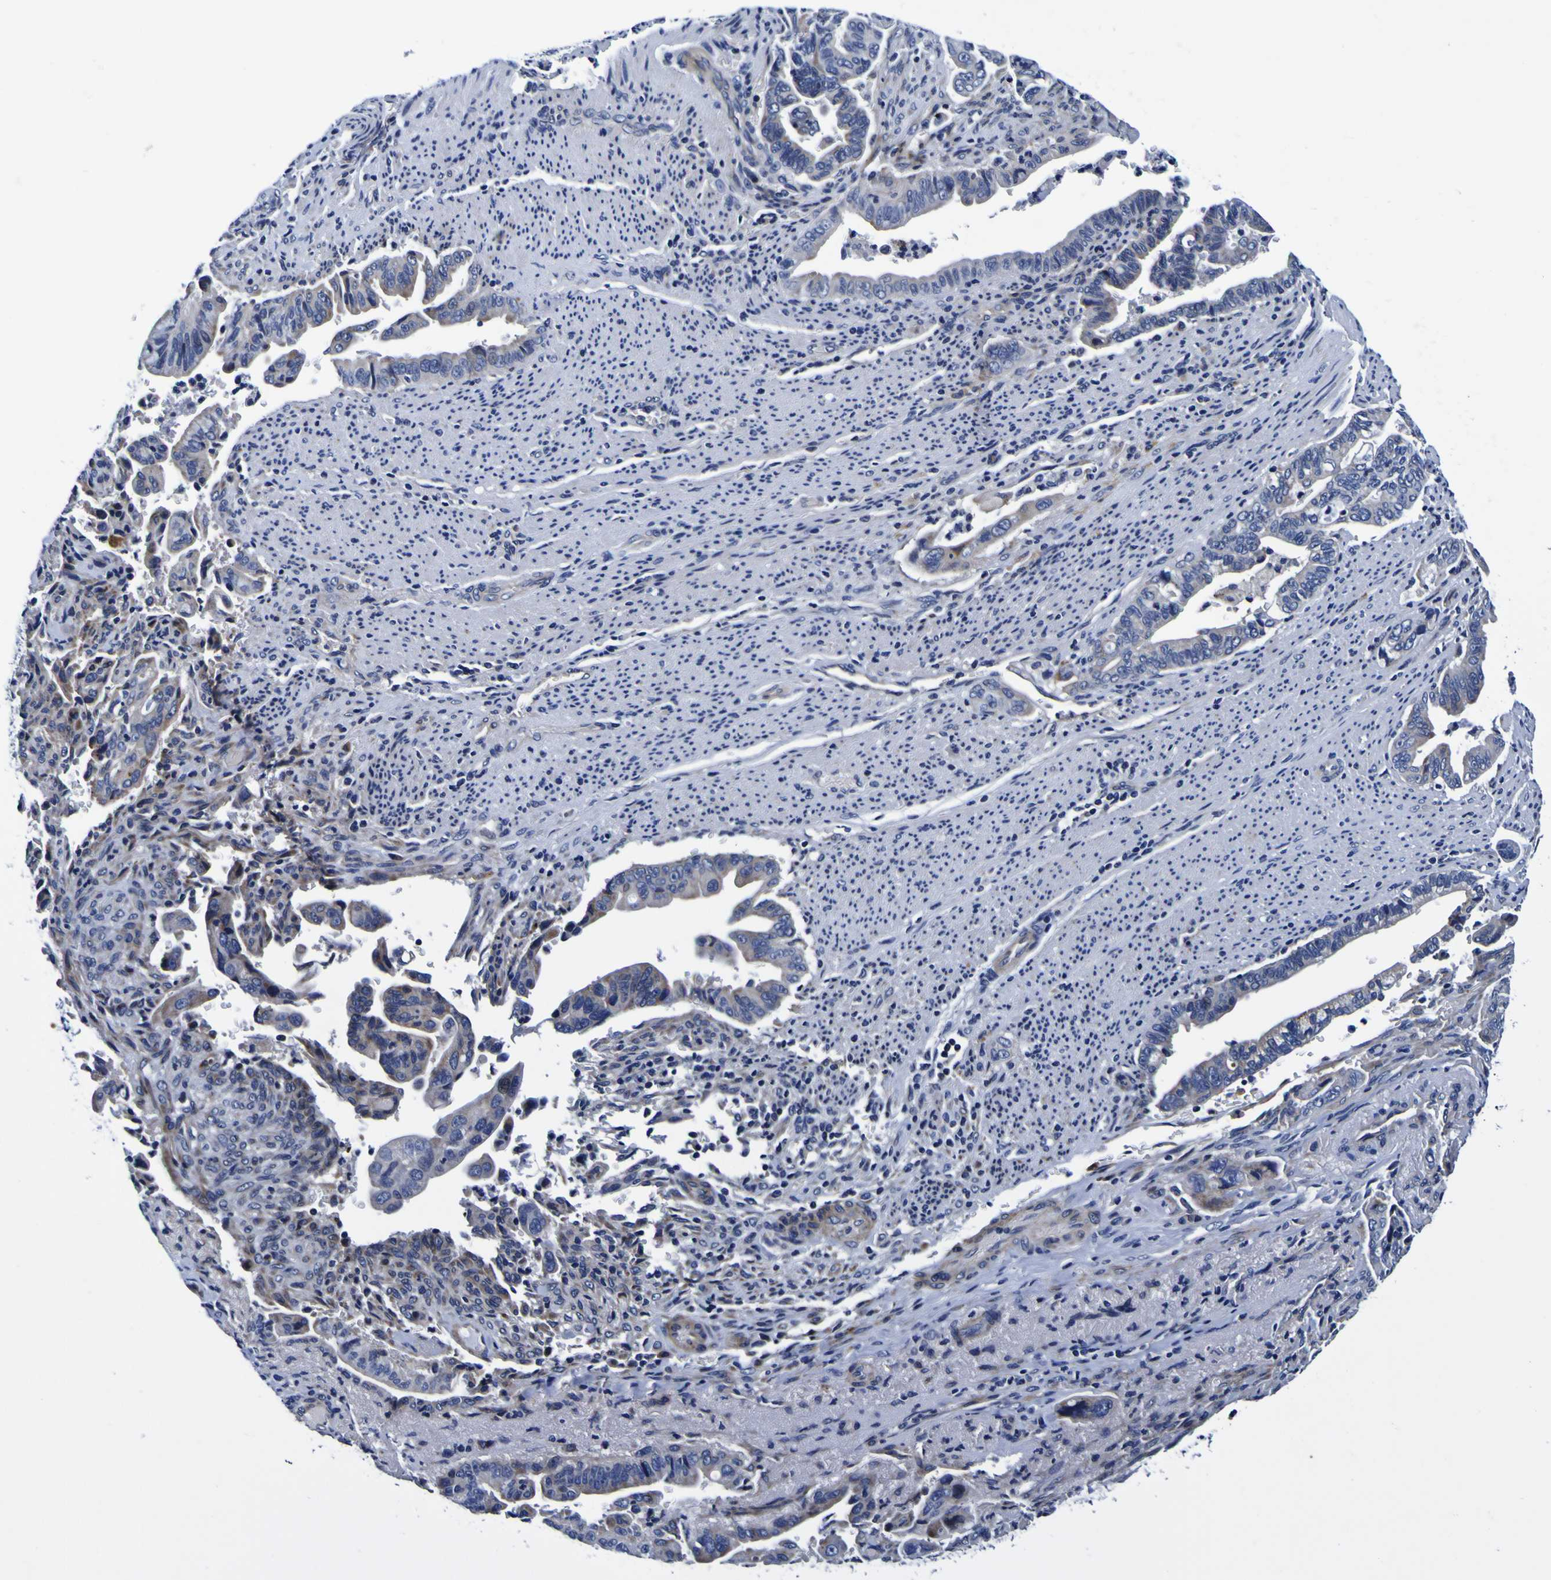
{"staining": {"intensity": "moderate", "quantity": ">75%", "location": "cytoplasmic/membranous"}, "tissue": "pancreatic cancer", "cell_type": "Tumor cells", "image_type": "cancer", "snomed": [{"axis": "morphology", "description": "Adenocarcinoma, NOS"}, {"axis": "topography", "description": "Pancreas"}], "caption": "Tumor cells exhibit medium levels of moderate cytoplasmic/membranous expression in about >75% of cells in human pancreatic cancer.", "gene": "PDLIM4", "patient": {"sex": "male", "age": 70}}